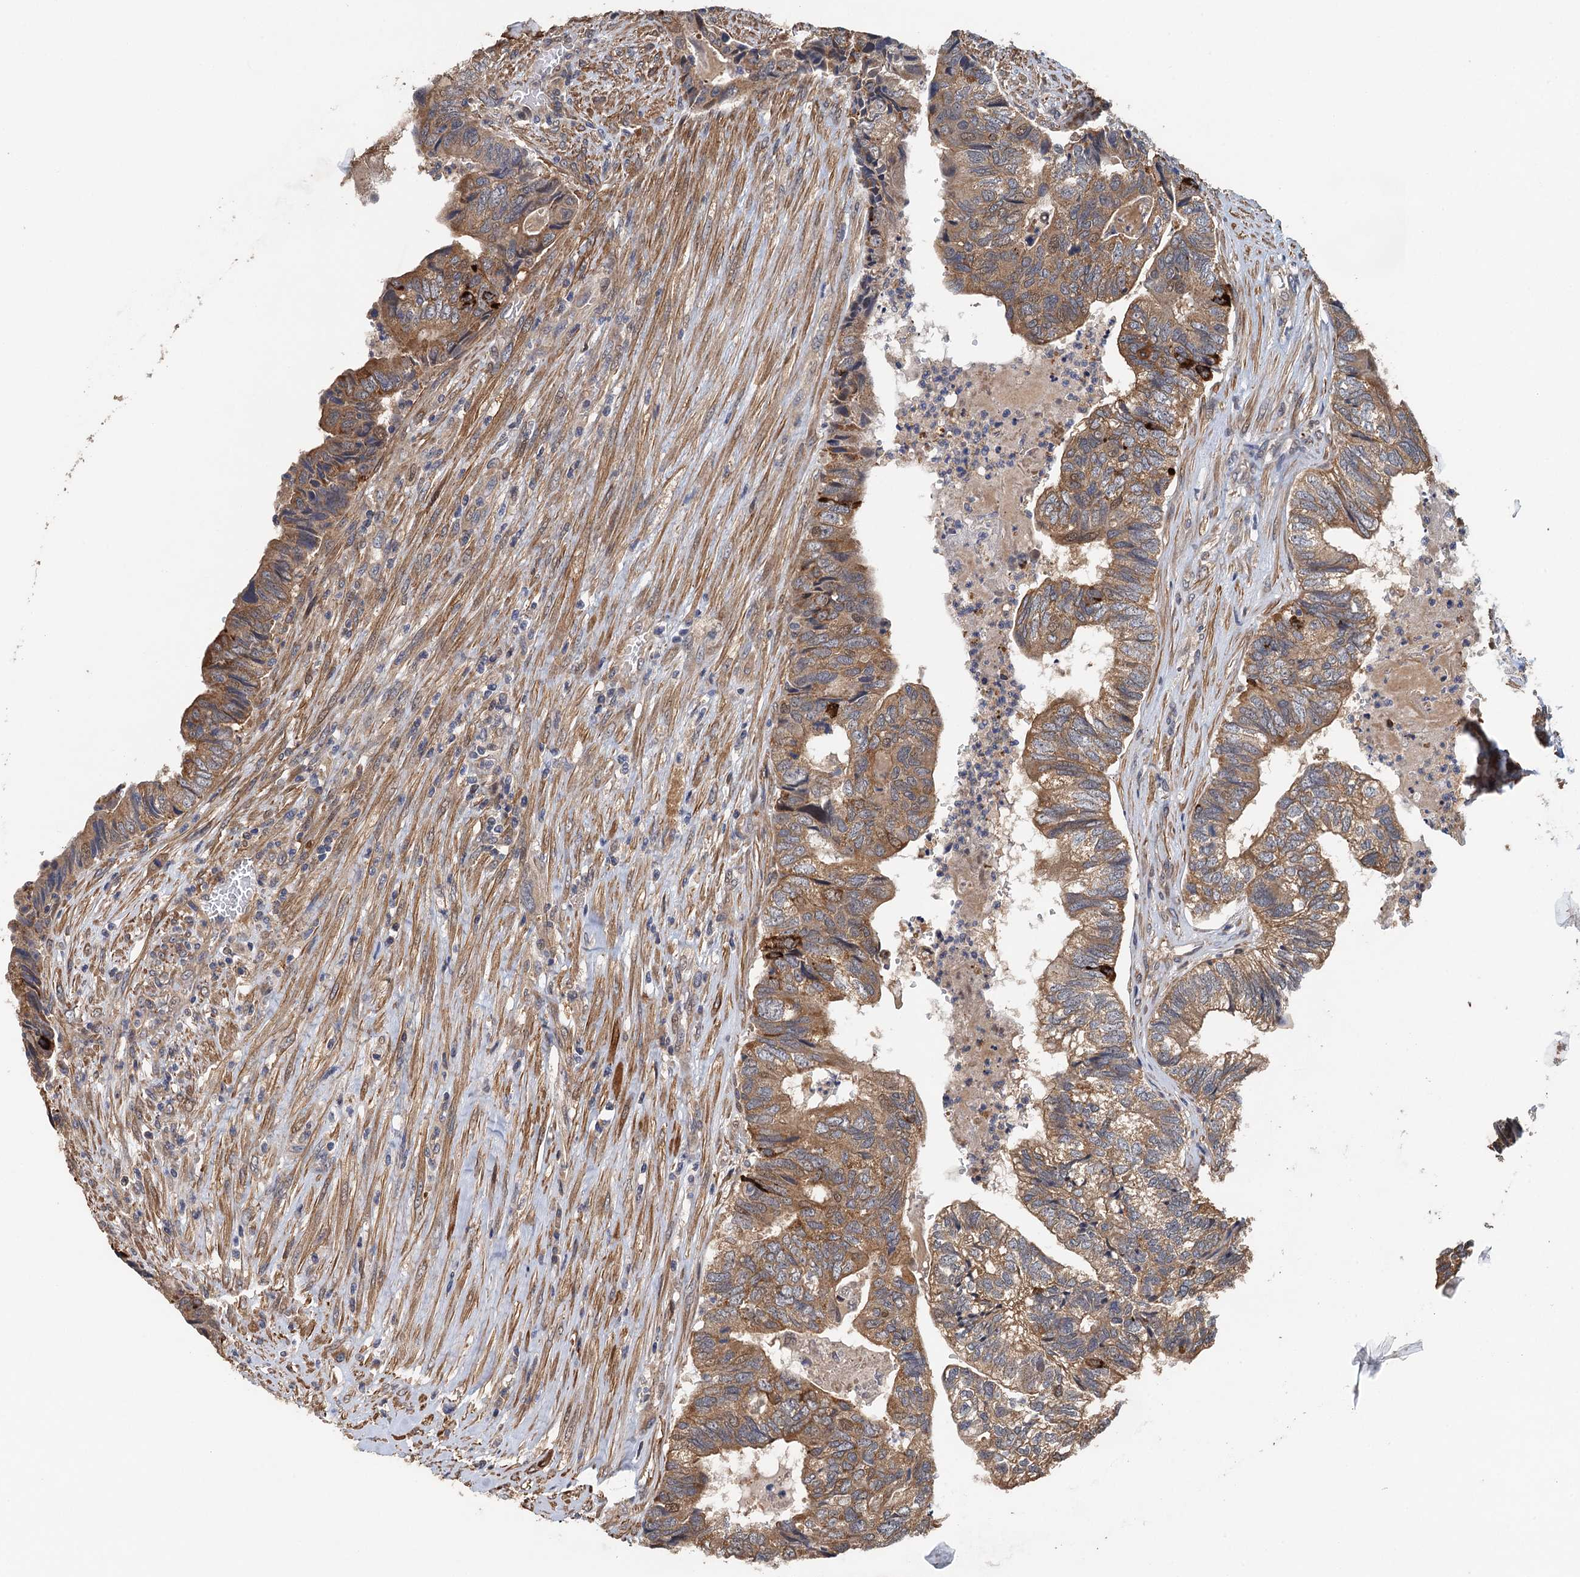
{"staining": {"intensity": "moderate", "quantity": ">75%", "location": "cytoplasmic/membranous"}, "tissue": "colorectal cancer", "cell_type": "Tumor cells", "image_type": "cancer", "snomed": [{"axis": "morphology", "description": "Adenocarcinoma, NOS"}, {"axis": "topography", "description": "Colon"}], "caption": "Adenocarcinoma (colorectal) stained for a protein reveals moderate cytoplasmic/membranous positivity in tumor cells.", "gene": "MEAK7", "patient": {"sex": "female", "age": 67}}